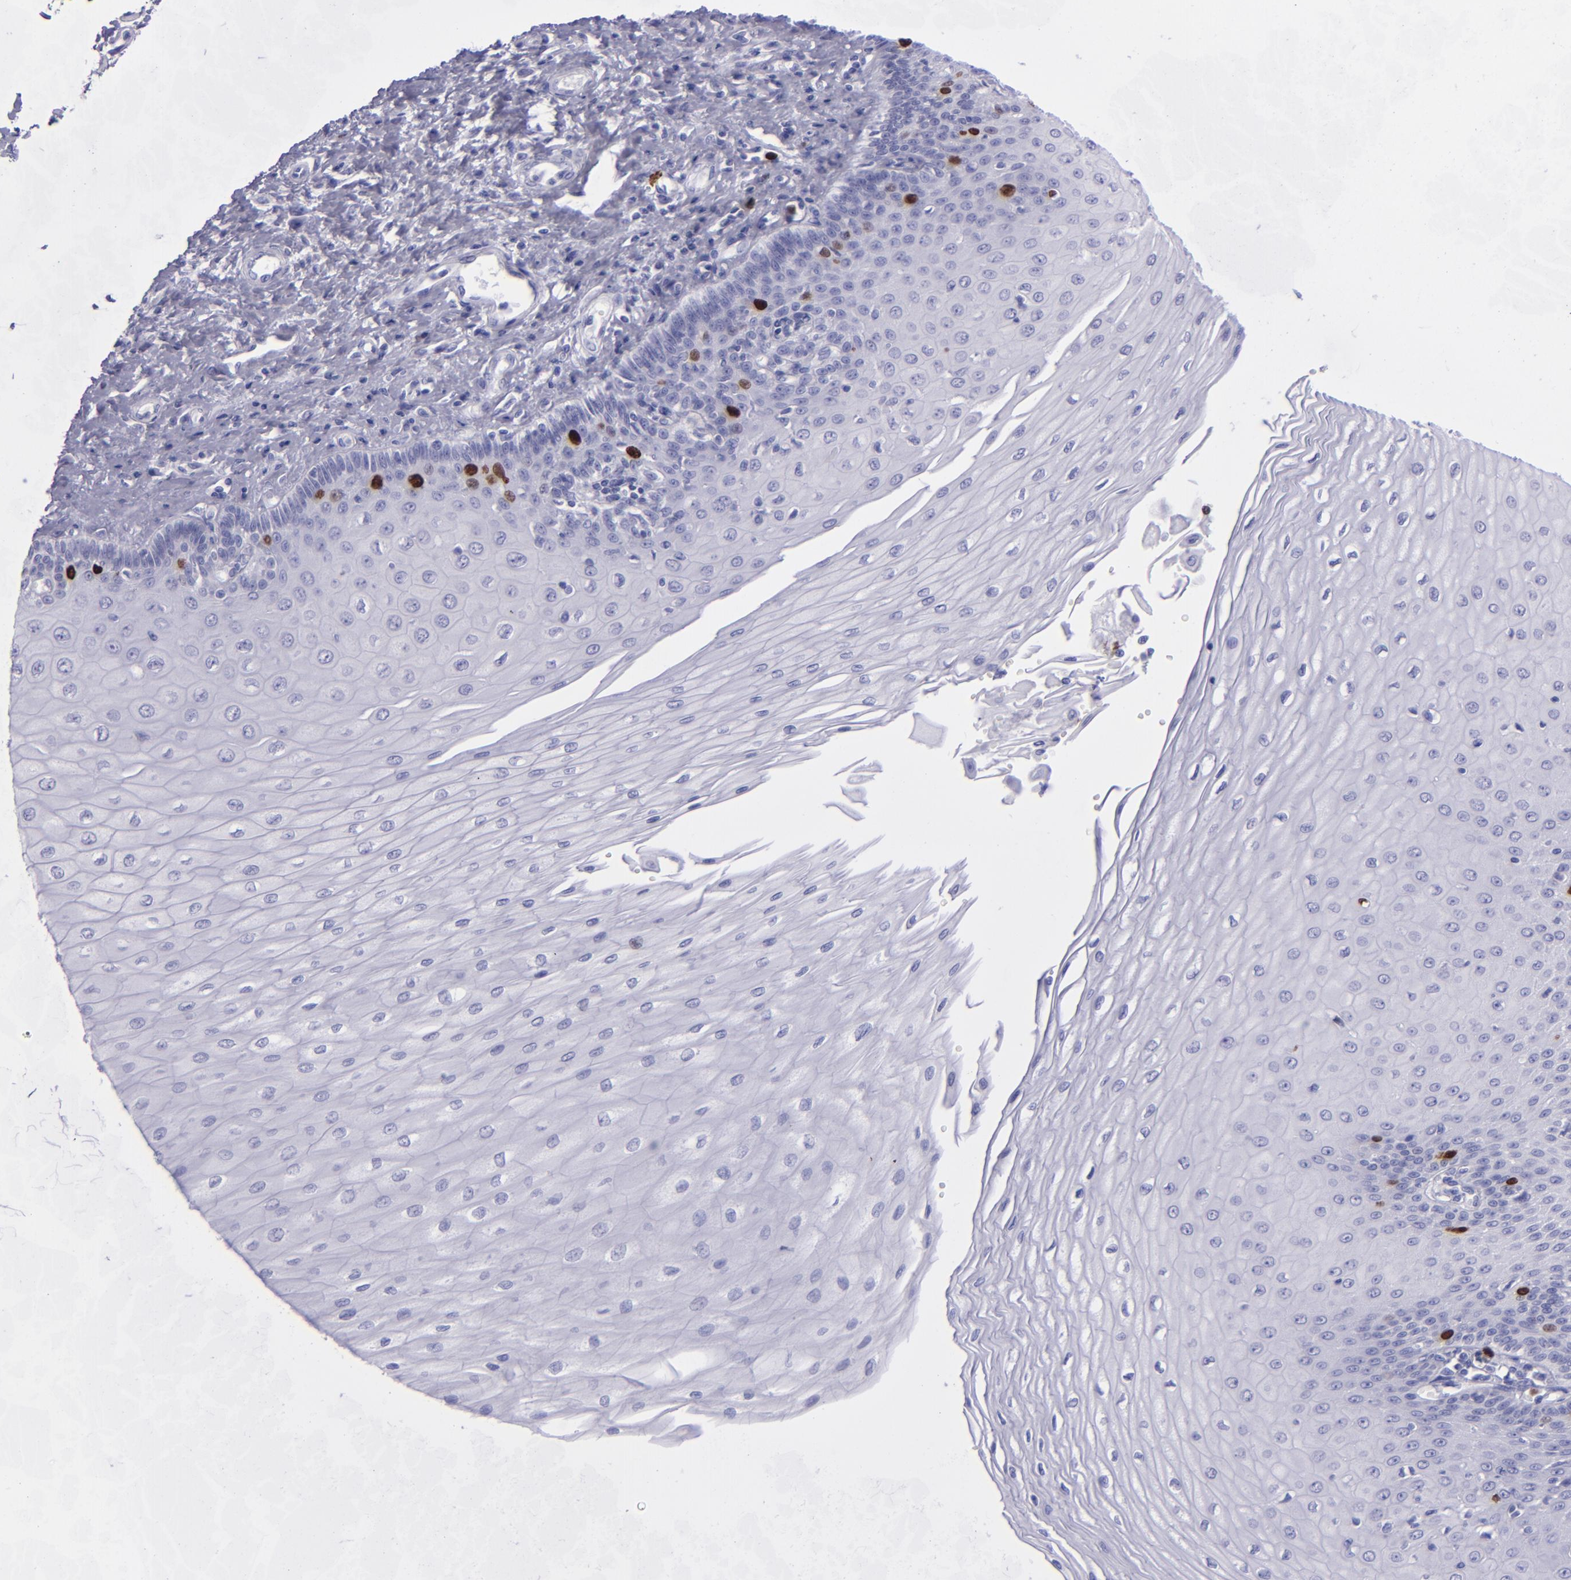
{"staining": {"intensity": "strong", "quantity": "<25%", "location": "nuclear"}, "tissue": "esophagus", "cell_type": "Squamous epithelial cells", "image_type": "normal", "snomed": [{"axis": "morphology", "description": "Normal tissue, NOS"}, {"axis": "topography", "description": "Esophagus"}], "caption": "Immunohistochemistry (IHC) (DAB) staining of normal human esophagus shows strong nuclear protein positivity in about <25% of squamous epithelial cells.", "gene": "TOP2A", "patient": {"sex": "male", "age": 70}}